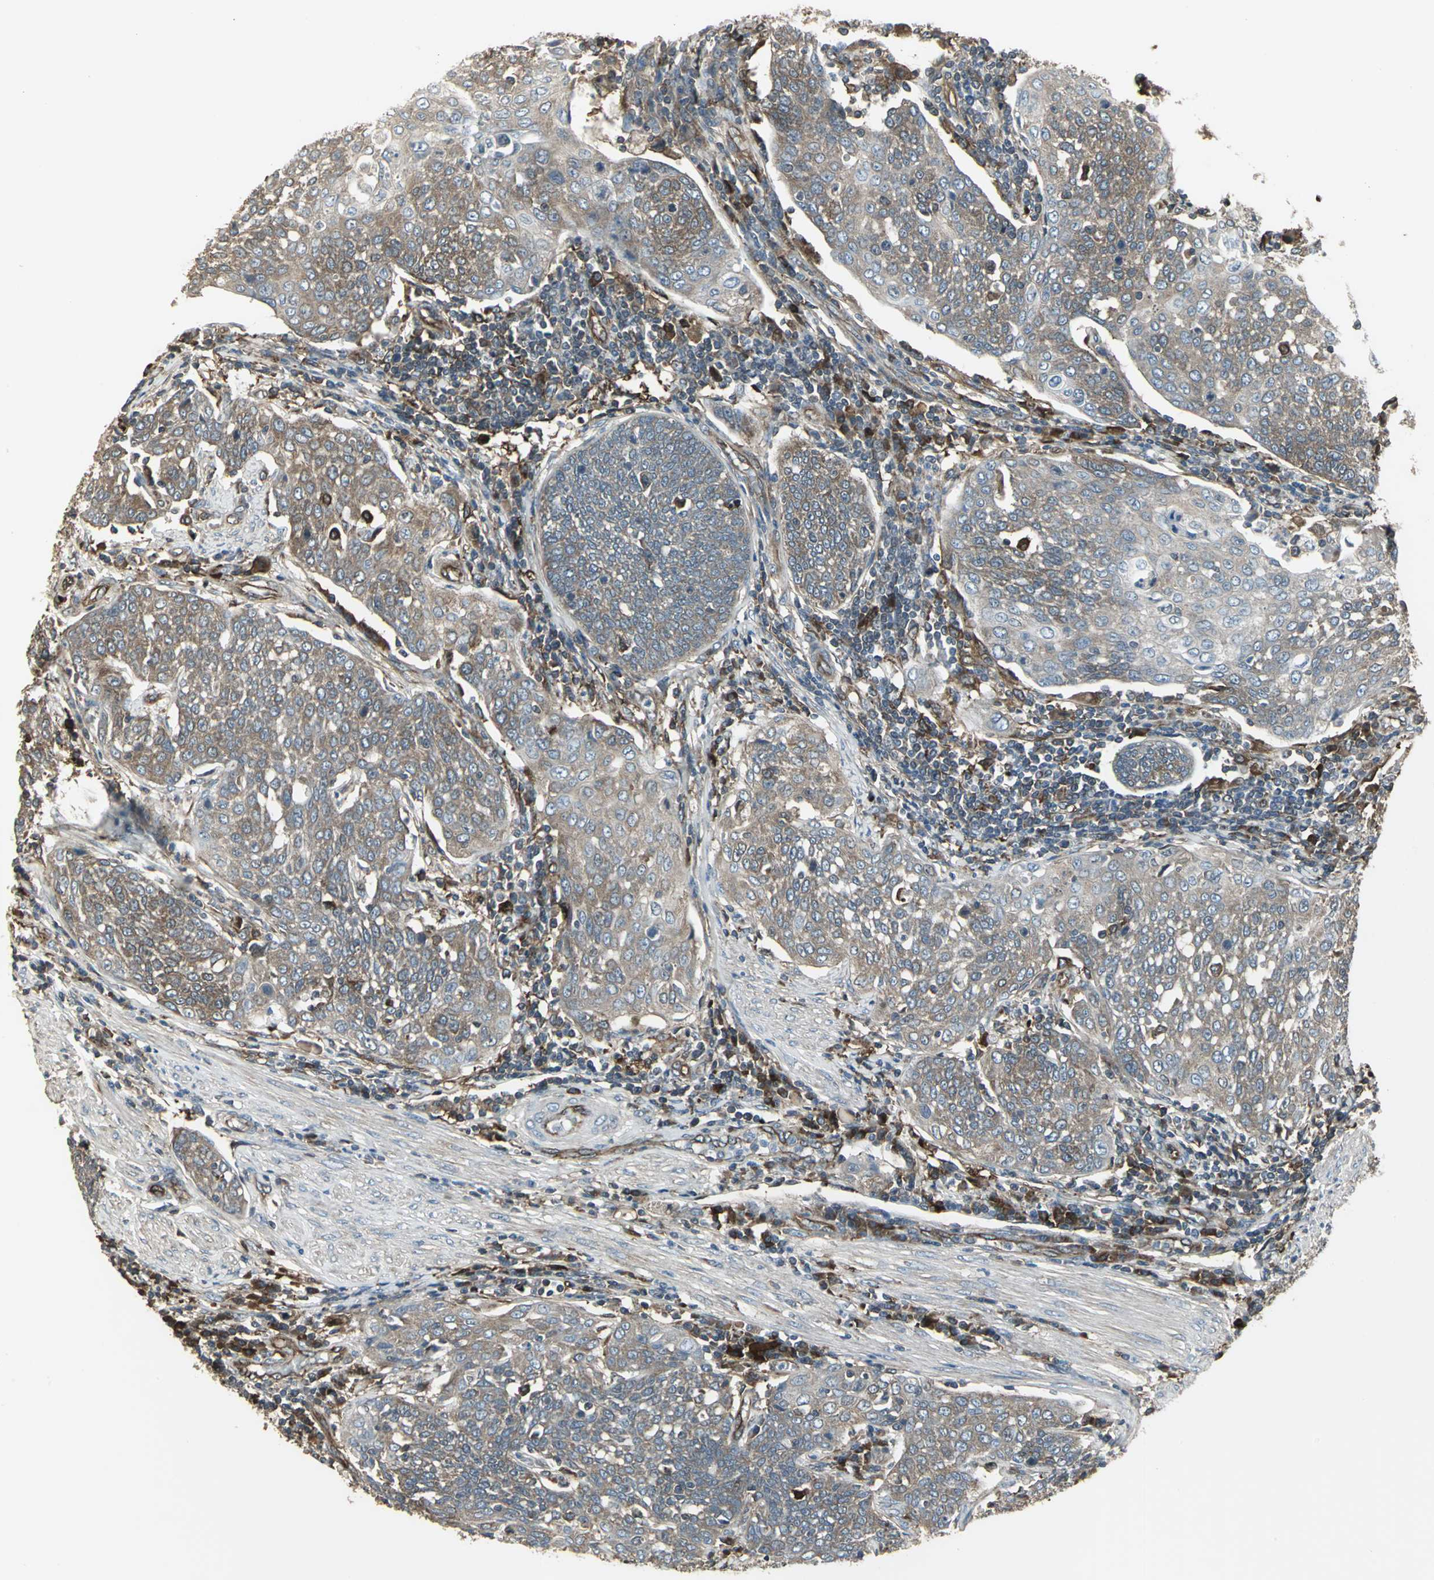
{"staining": {"intensity": "moderate", "quantity": ">75%", "location": "cytoplasmic/membranous"}, "tissue": "cervical cancer", "cell_type": "Tumor cells", "image_type": "cancer", "snomed": [{"axis": "morphology", "description": "Squamous cell carcinoma, NOS"}, {"axis": "topography", "description": "Cervix"}], "caption": "Moderate cytoplasmic/membranous positivity for a protein is appreciated in about >75% of tumor cells of squamous cell carcinoma (cervical) using immunohistochemistry (IHC).", "gene": "PRXL2B", "patient": {"sex": "female", "age": 34}}